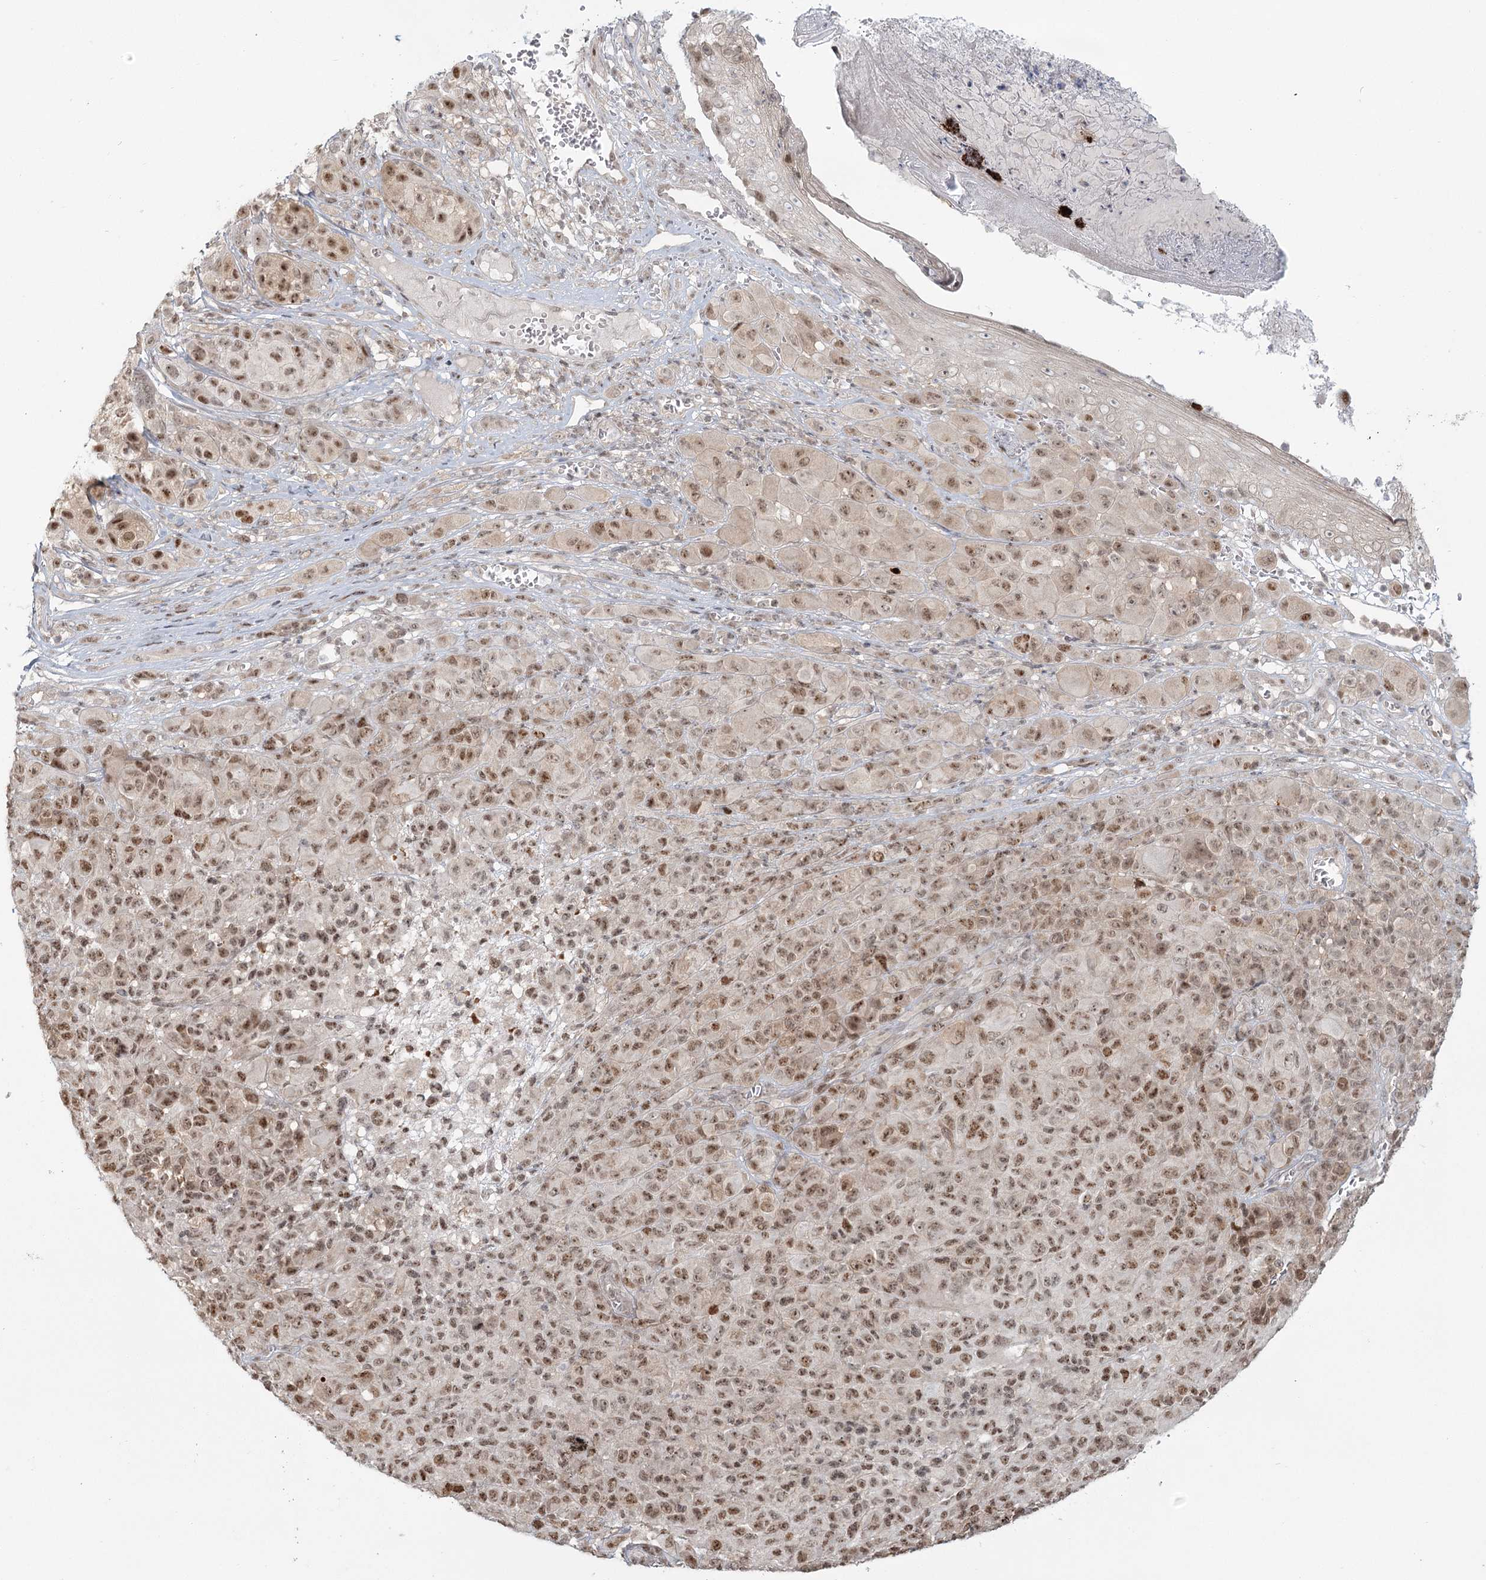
{"staining": {"intensity": "moderate", "quantity": ">75%", "location": "nuclear"}, "tissue": "melanoma", "cell_type": "Tumor cells", "image_type": "cancer", "snomed": [{"axis": "morphology", "description": "Malignant melanoma, NOS"}, {"axis": "topography", "description": "Skin of trunk"}], "caption": "IHC micrograph of malignant melanoma stained for a protein (brown), which shows medium levels of moderate nuclear staining in approximately >75% of tumor cells.", "gene": "R3HCC1L", "patient": {"sex": "male", "age": 71}}